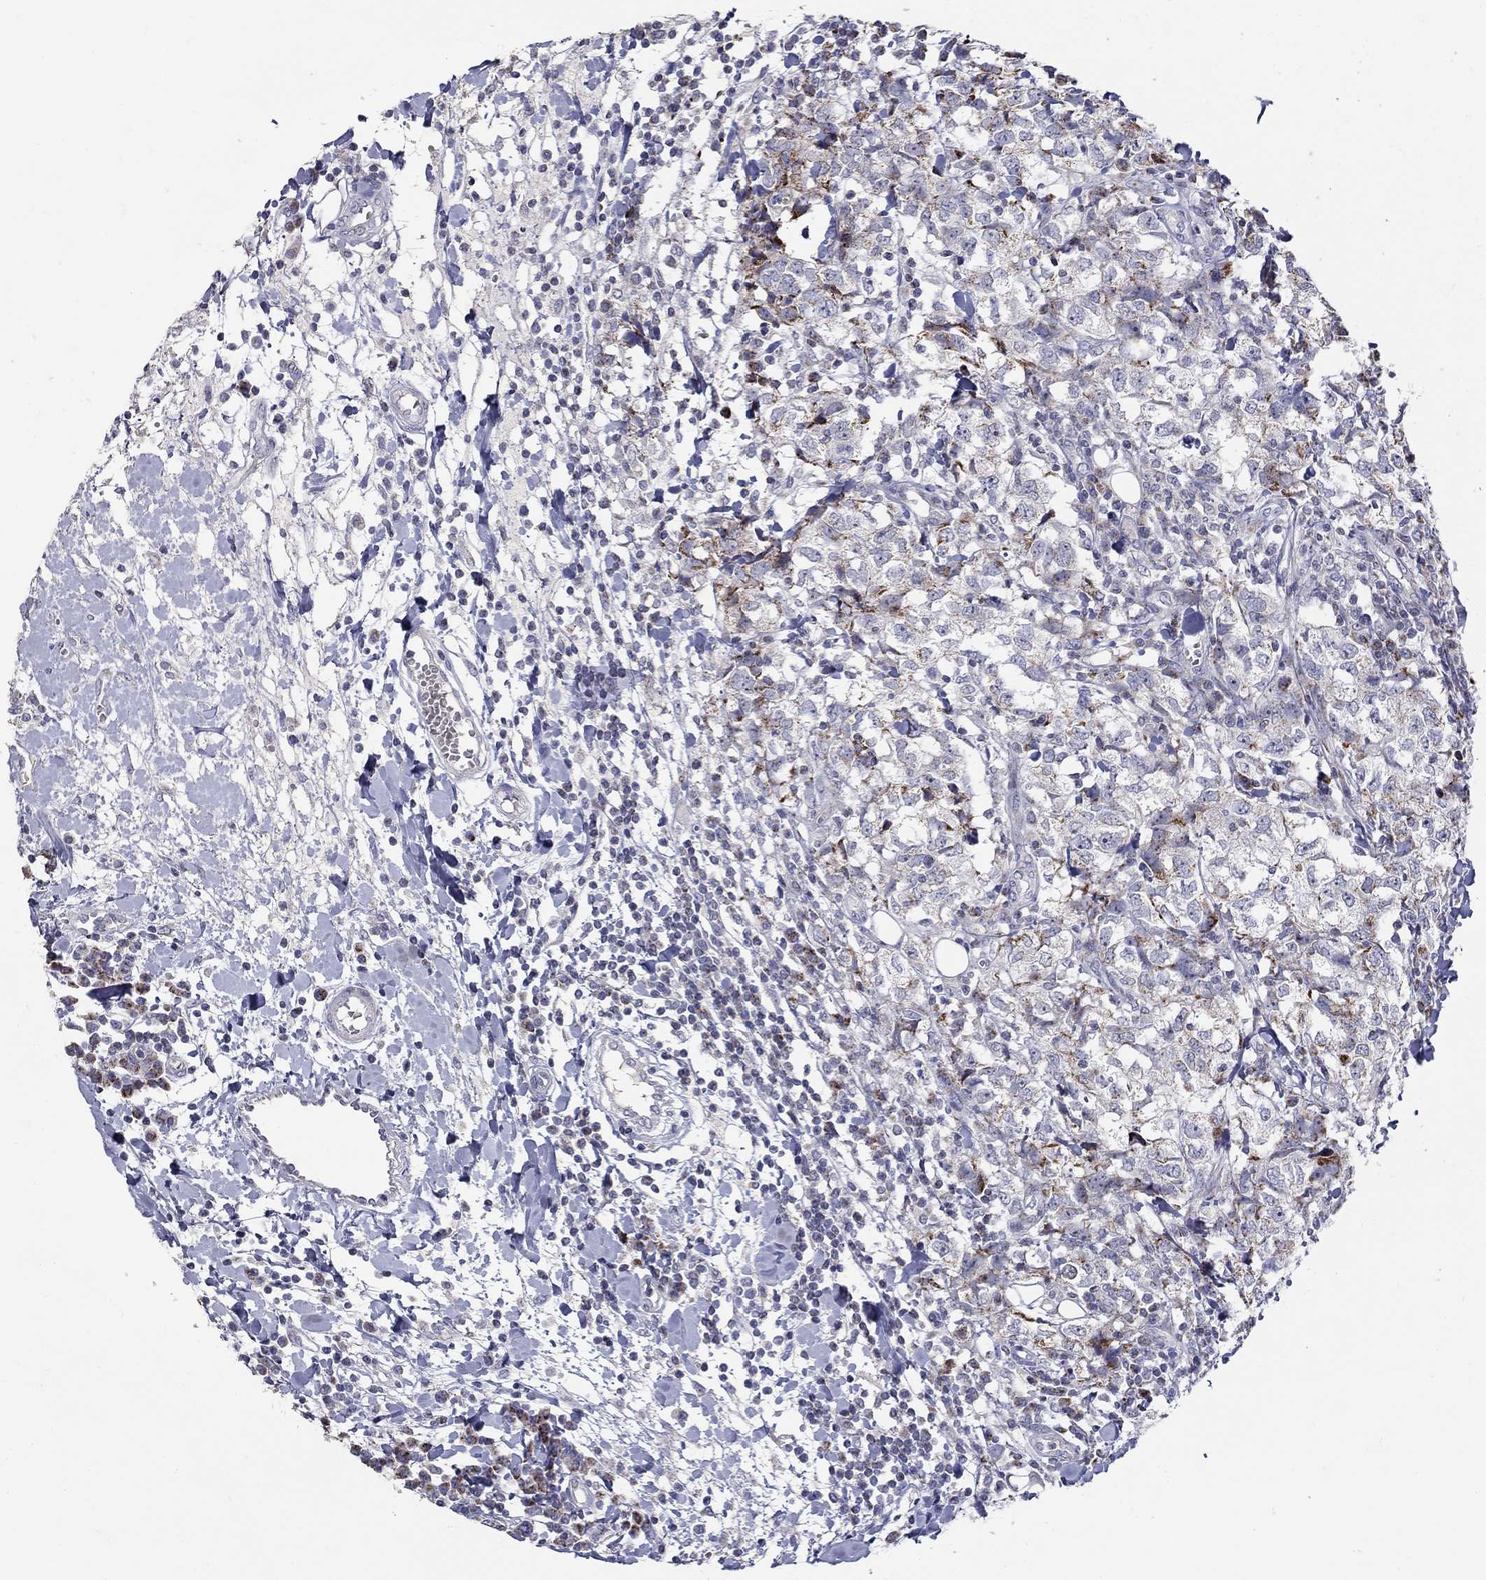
{"staining": {"intensity": "strong", "quantity": "25%-75%", "location": "cytoplasmic/membranous"}, "tissue": "breast cancer", "cell_type": "Tumor cells", "image_type": "cancer", "snomed": [{"axis": "morphology", "description": "Duct carcinoma"}, {"axis": "topography", "description": "Breast"}], "caption": "Protein expression analysis of breast cancer shows strong cytoplasmic/membranous expression in about 25%-75% of tumor cells.", "gene": "HMX2", "patient": {"sex": "female", "age": 30}}